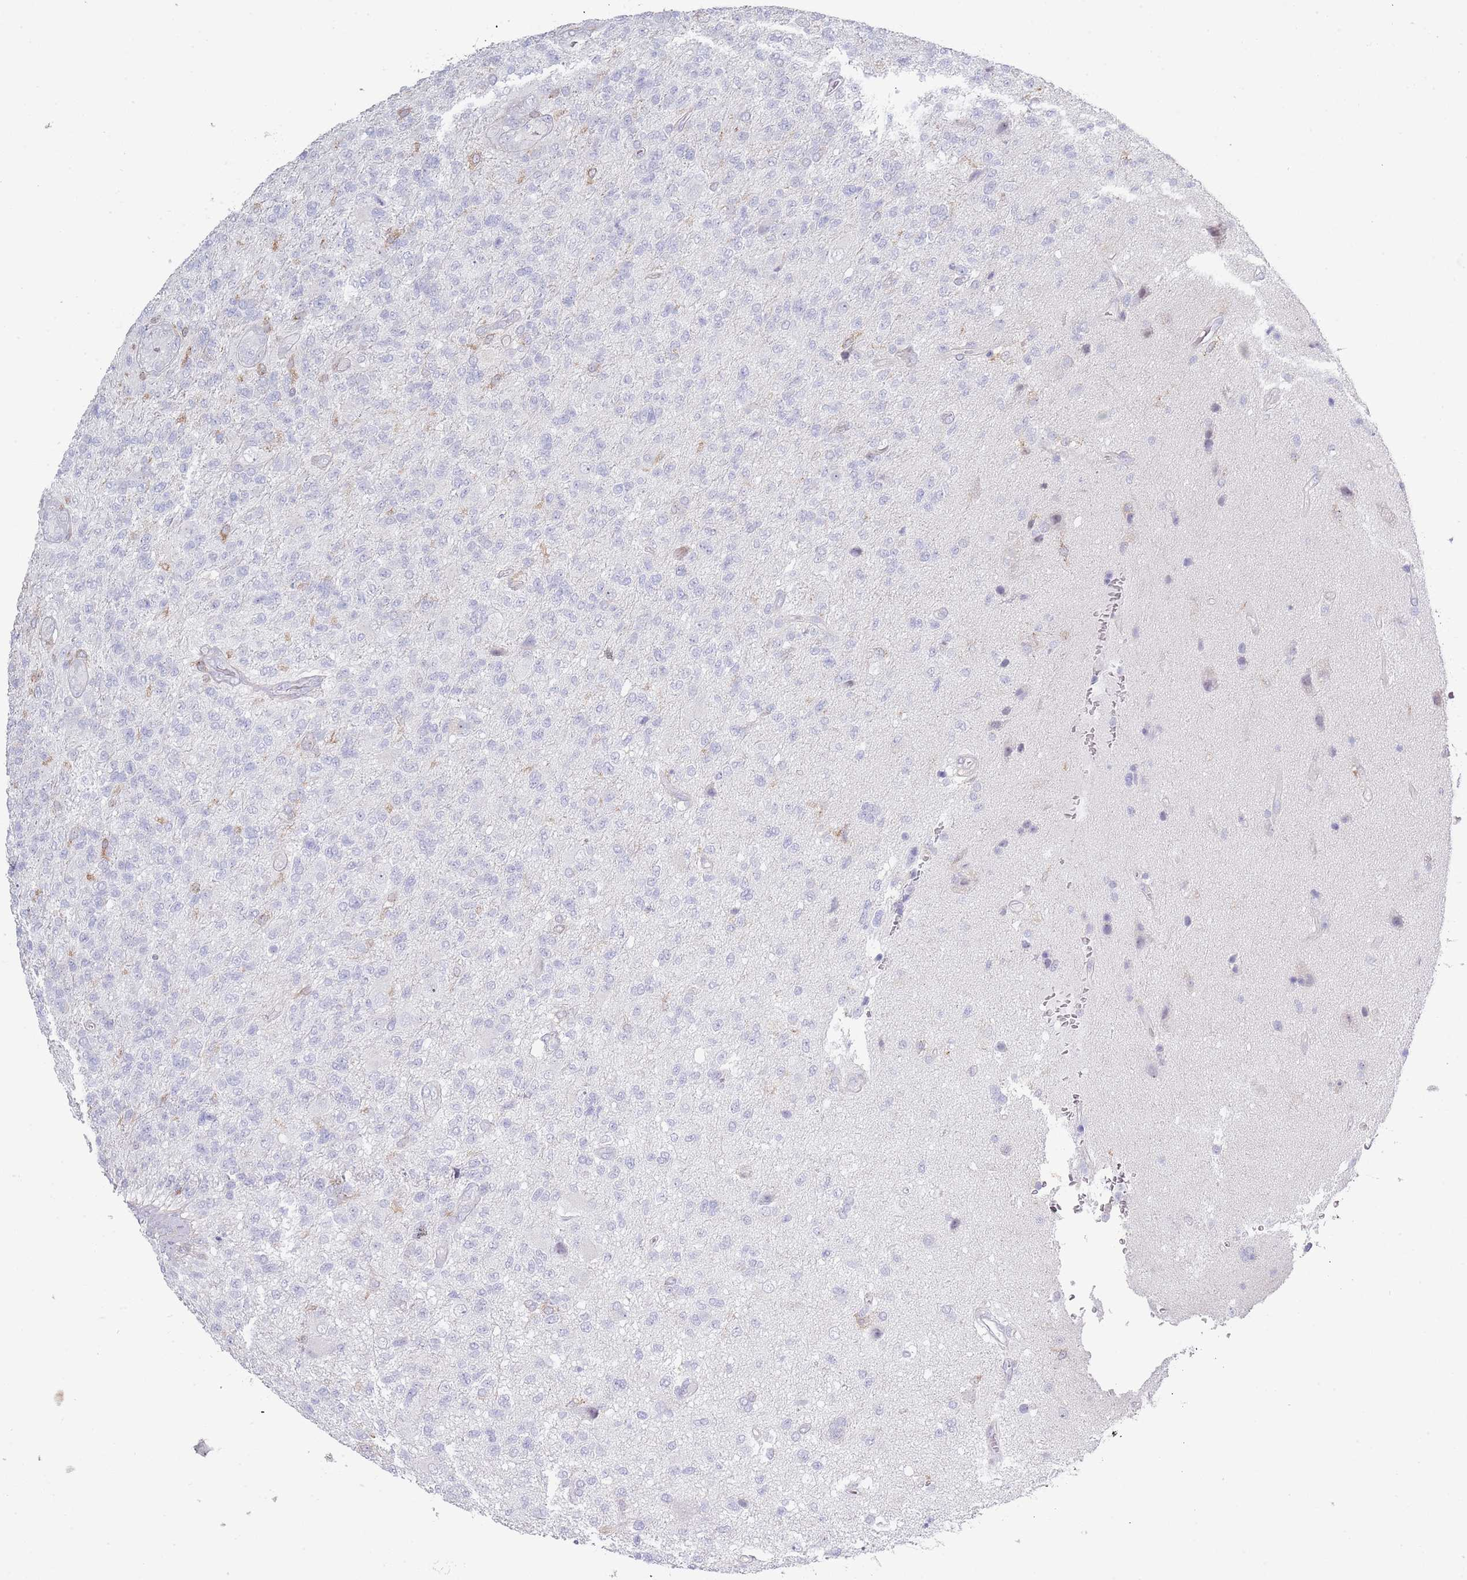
{"staining": {"intensity": "negative", "quantity": "none", "location": "none"}, "tissue": "glioma", "cell_type": "Tumor cells", "image_type": "cancer", "snomed": [{"axis": "morphology", "description": "Glioma, malignant, High grade"}, {"axis": "topography", "description": "Brain"}], "caption": "Immunohistochemical staining of human high-grade glioma (malignant) reveals no significant expression in tumor cells.", "gene": "LPXN", "patient": {"sex": "male", "age": 56}}